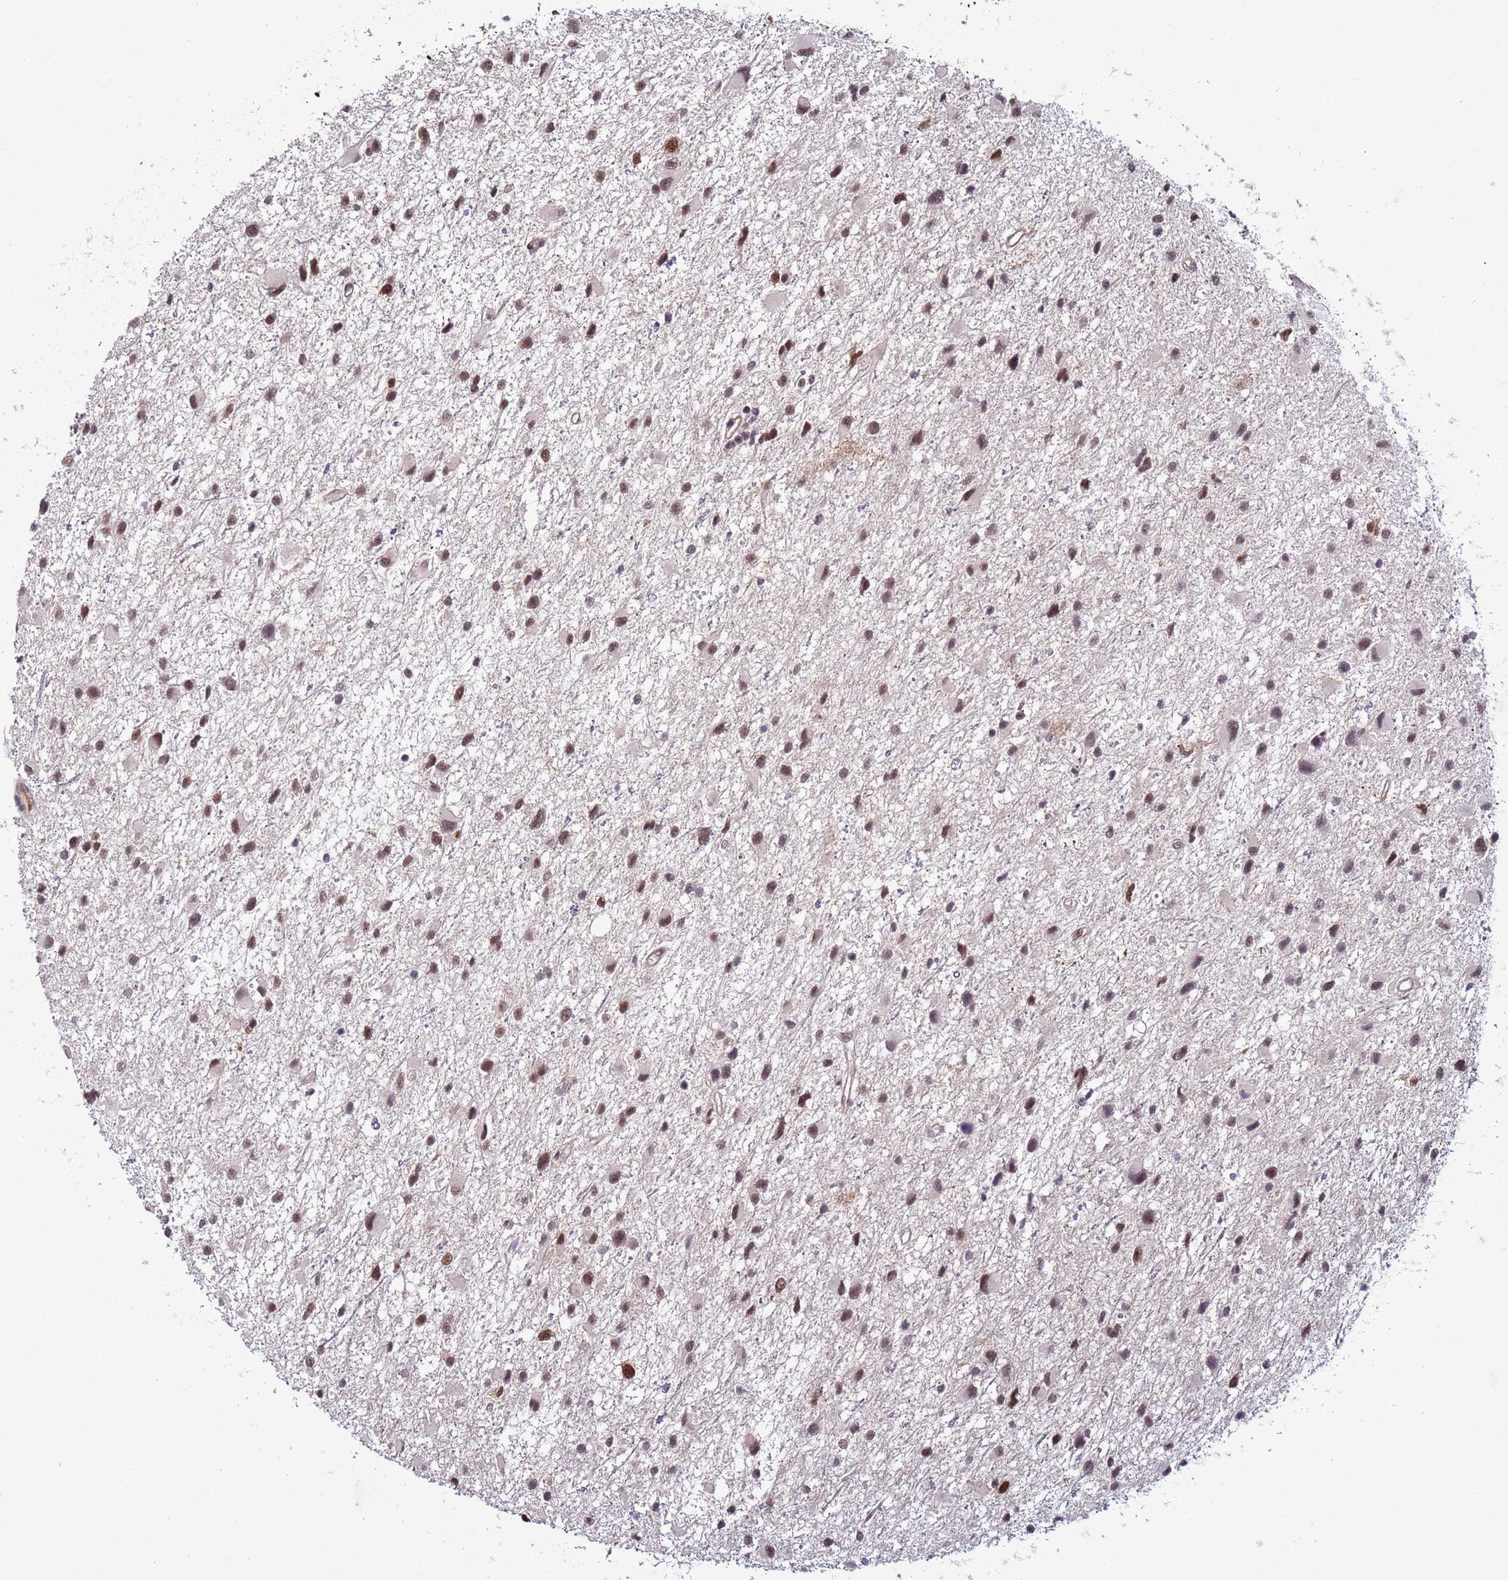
{"staining": {"intensity": "moderate", "quantity": "25%-75%", "location": "nuclear"}, "tissue": "glioma", "cell_type": "Tumor cells", "image_type": "cancer", "snomed": [{"axis": "morphology", "description": "Glioma, malignant, Low grade"}, {"axis": "topography", "description": "Brain"}], "caption": "A histopathology image showing moderate nuclear positivity in about 25%-75% of tumor cells in malignant glioma (low-grade), as visualized by brown immunohistochemical staining.", "gene": "SHC3", "patient": {"sex": "female", "age": 32}}